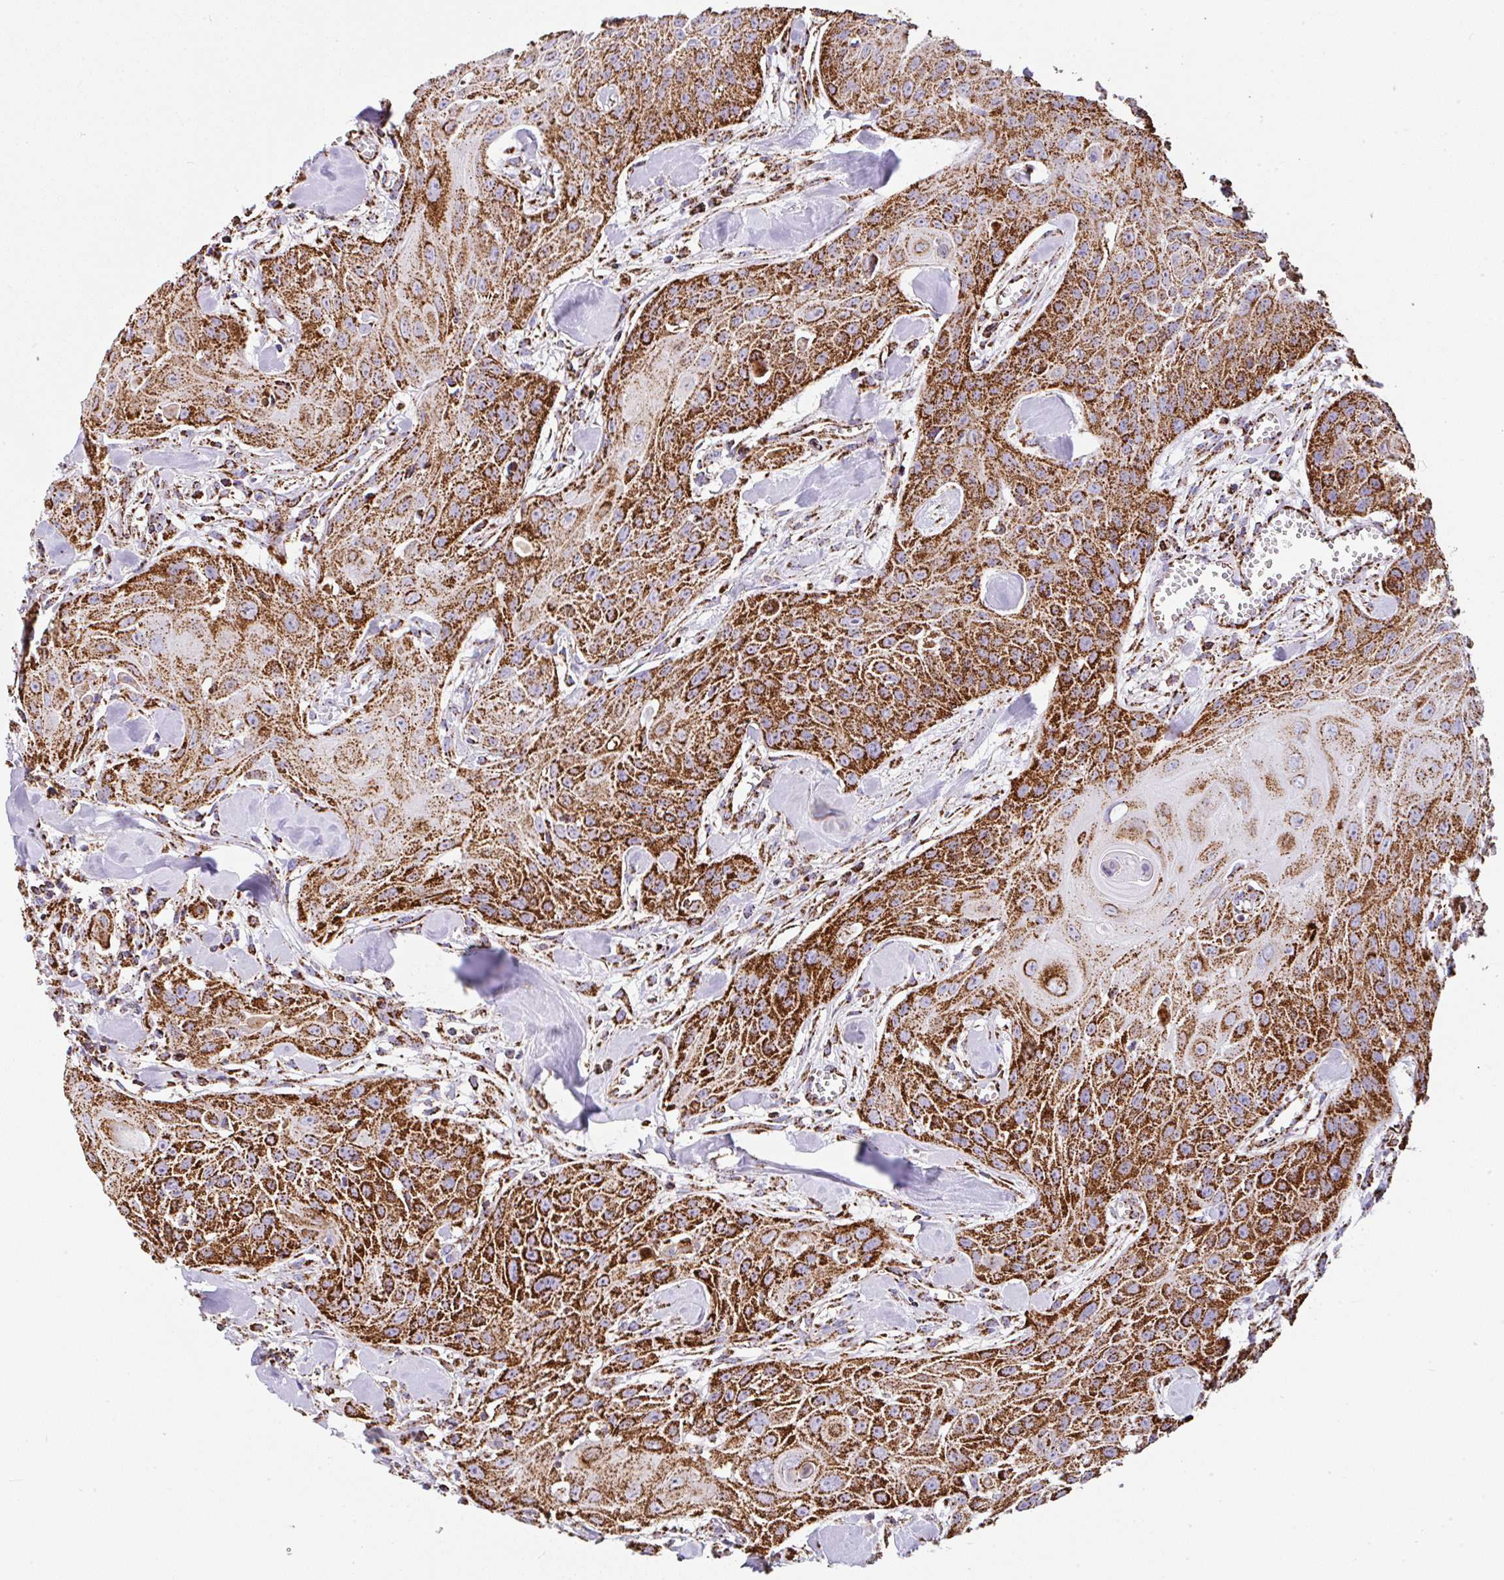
{"staining": {"intensity": "strong", "quantity": ">75%", "location": "cytoplasmic/membranous"}, "tissue": "head and neck cancer", "cell_type": "Tumor cells", "image_type": "cancer", "snomed": [{"axis": "morphology", "description": "Squamous cell carcinoma, NOS"}, {"axis": "topography", "description": "Lymph node"}, {"axis": "topography", "description": "Salivary gland"}, {"axis": "topography", "description": "Head-Neck"}], "caption": "There is high levels of strong cytoplasmic/membranous expression in tumor cells of head and neck squamous cell carcinoma, as demonstrated by immunohistochemical staining (brown color).", "gene": "ANKRD33B", "patient": {"sex": "female", "age": 74}}